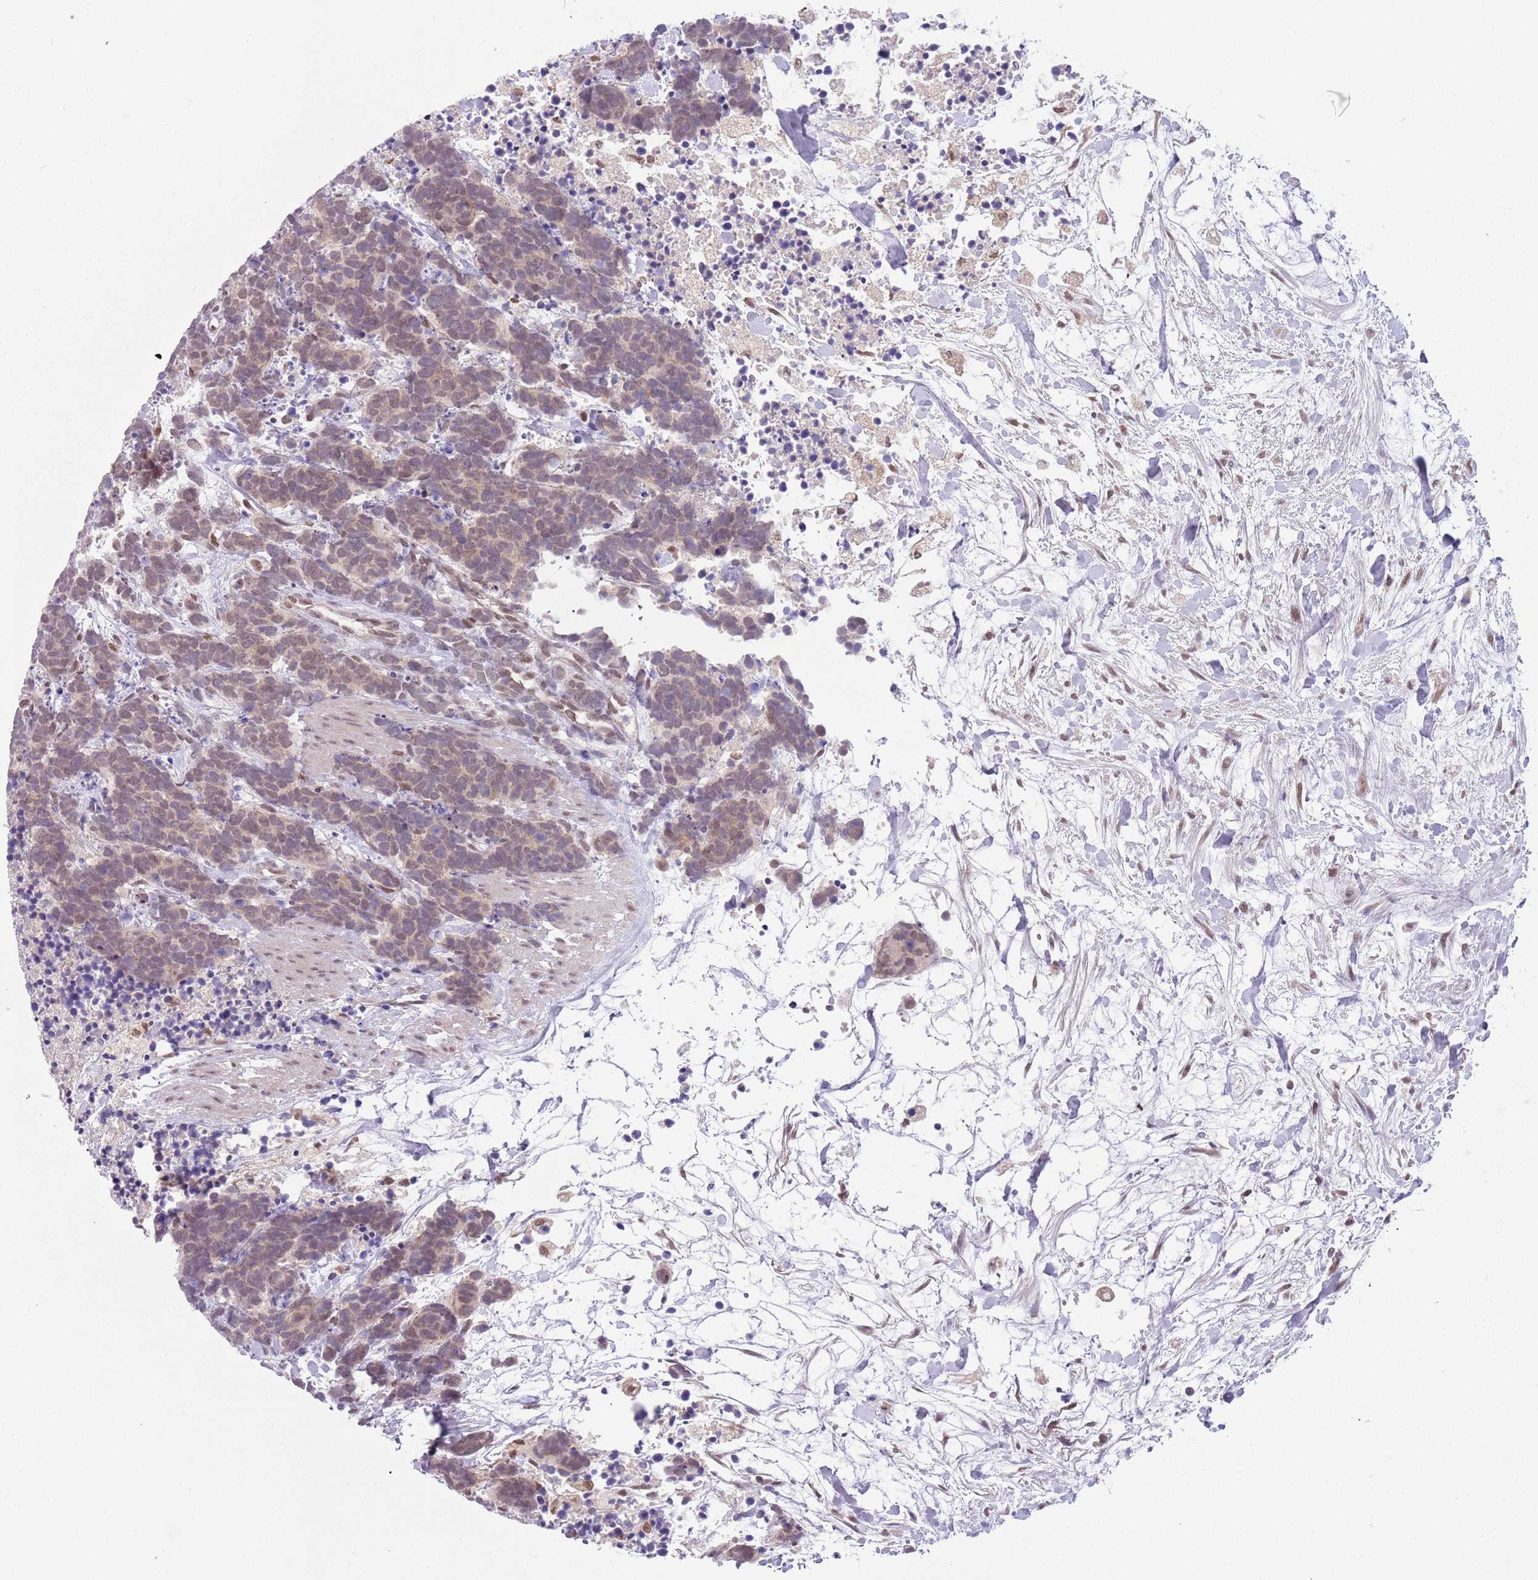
{"staining": {"intensity": "weak", "quantity": ">75%", "location": "cytoplasmic/membranous"}, "tissue": "carcinoid", "cell_type": "Tumor cells", "image_type": "cancer", "snomed": [{"axis": "morphology", "description": "Carcinoma, NOS"}, {"axis": "morphology", "description": "Carcinoid, malignant, NOS"}, {"axis": "topography", "description": "Prostate"}], "caption": "Immunohistochemistry (IHC) image of human carcinoid stained for a protein (brown), which shows low levels of weak cytoplasmic/membranous staining in about >75% of tumor cells.", "gene": "TM2D1", "patient": {"sex": "male", "age": 57}}